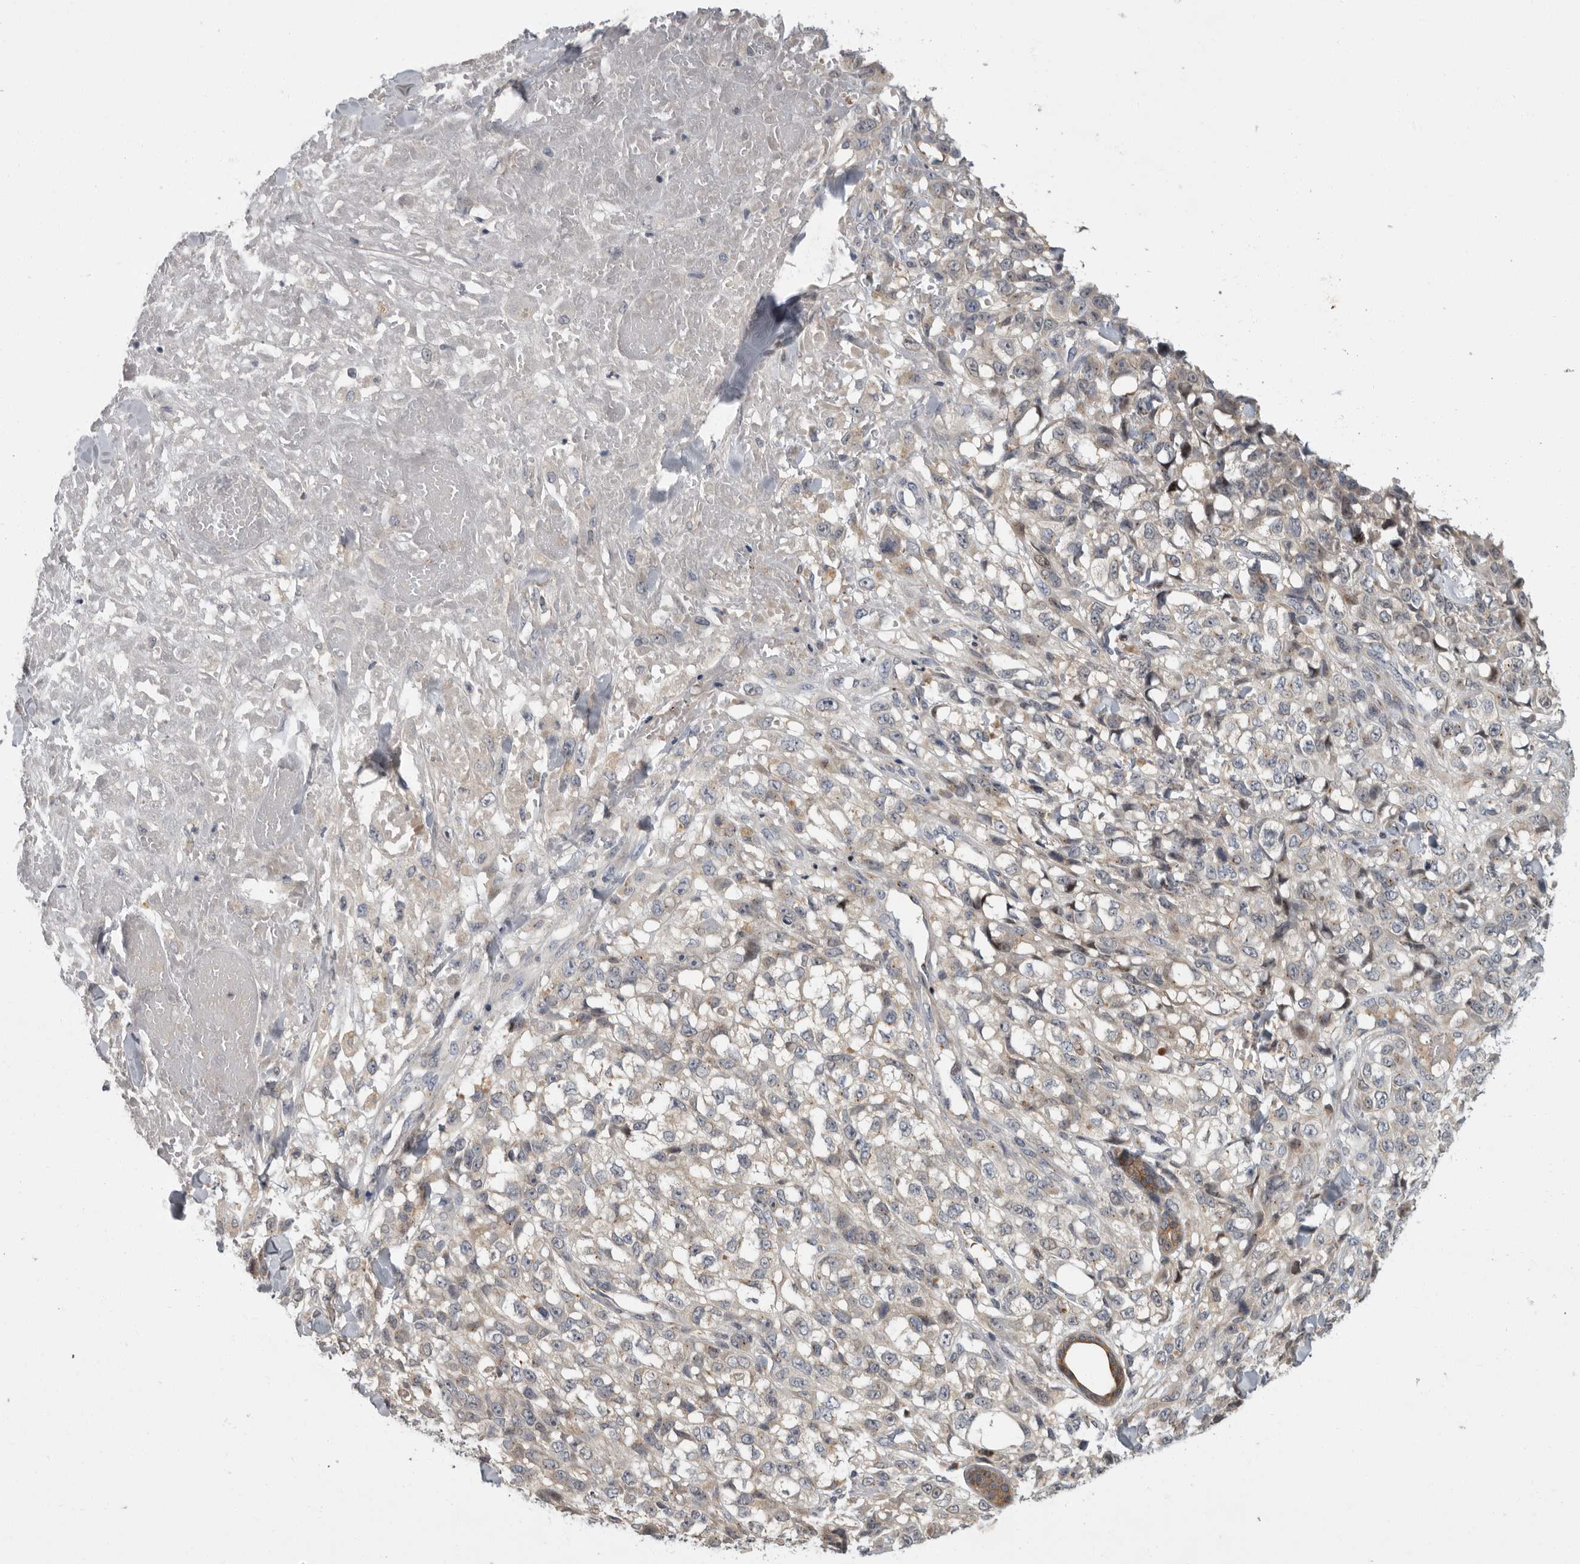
{"staining": {"intensity": "negative", "quantity": "none", "location": "none"}, "tissue": "melanoma", "cell_type": "Tumor cells", "image_type": "cancer", "snomed": [{"axis": "morphology", "description": "Malignant melanoma, Metastatic site"}, {"axis": "topography", "description": "Skin"}], "caption": "This image is of malignant melanoma (metastatic site) stained with immunohistochemistry (IHC) to label a protein in brown with the nuclei are counter-stained blue. There is no positivity in tumor cells.", "gene": "PDE7A", "patient": {"sex": "female", "age": 72}}